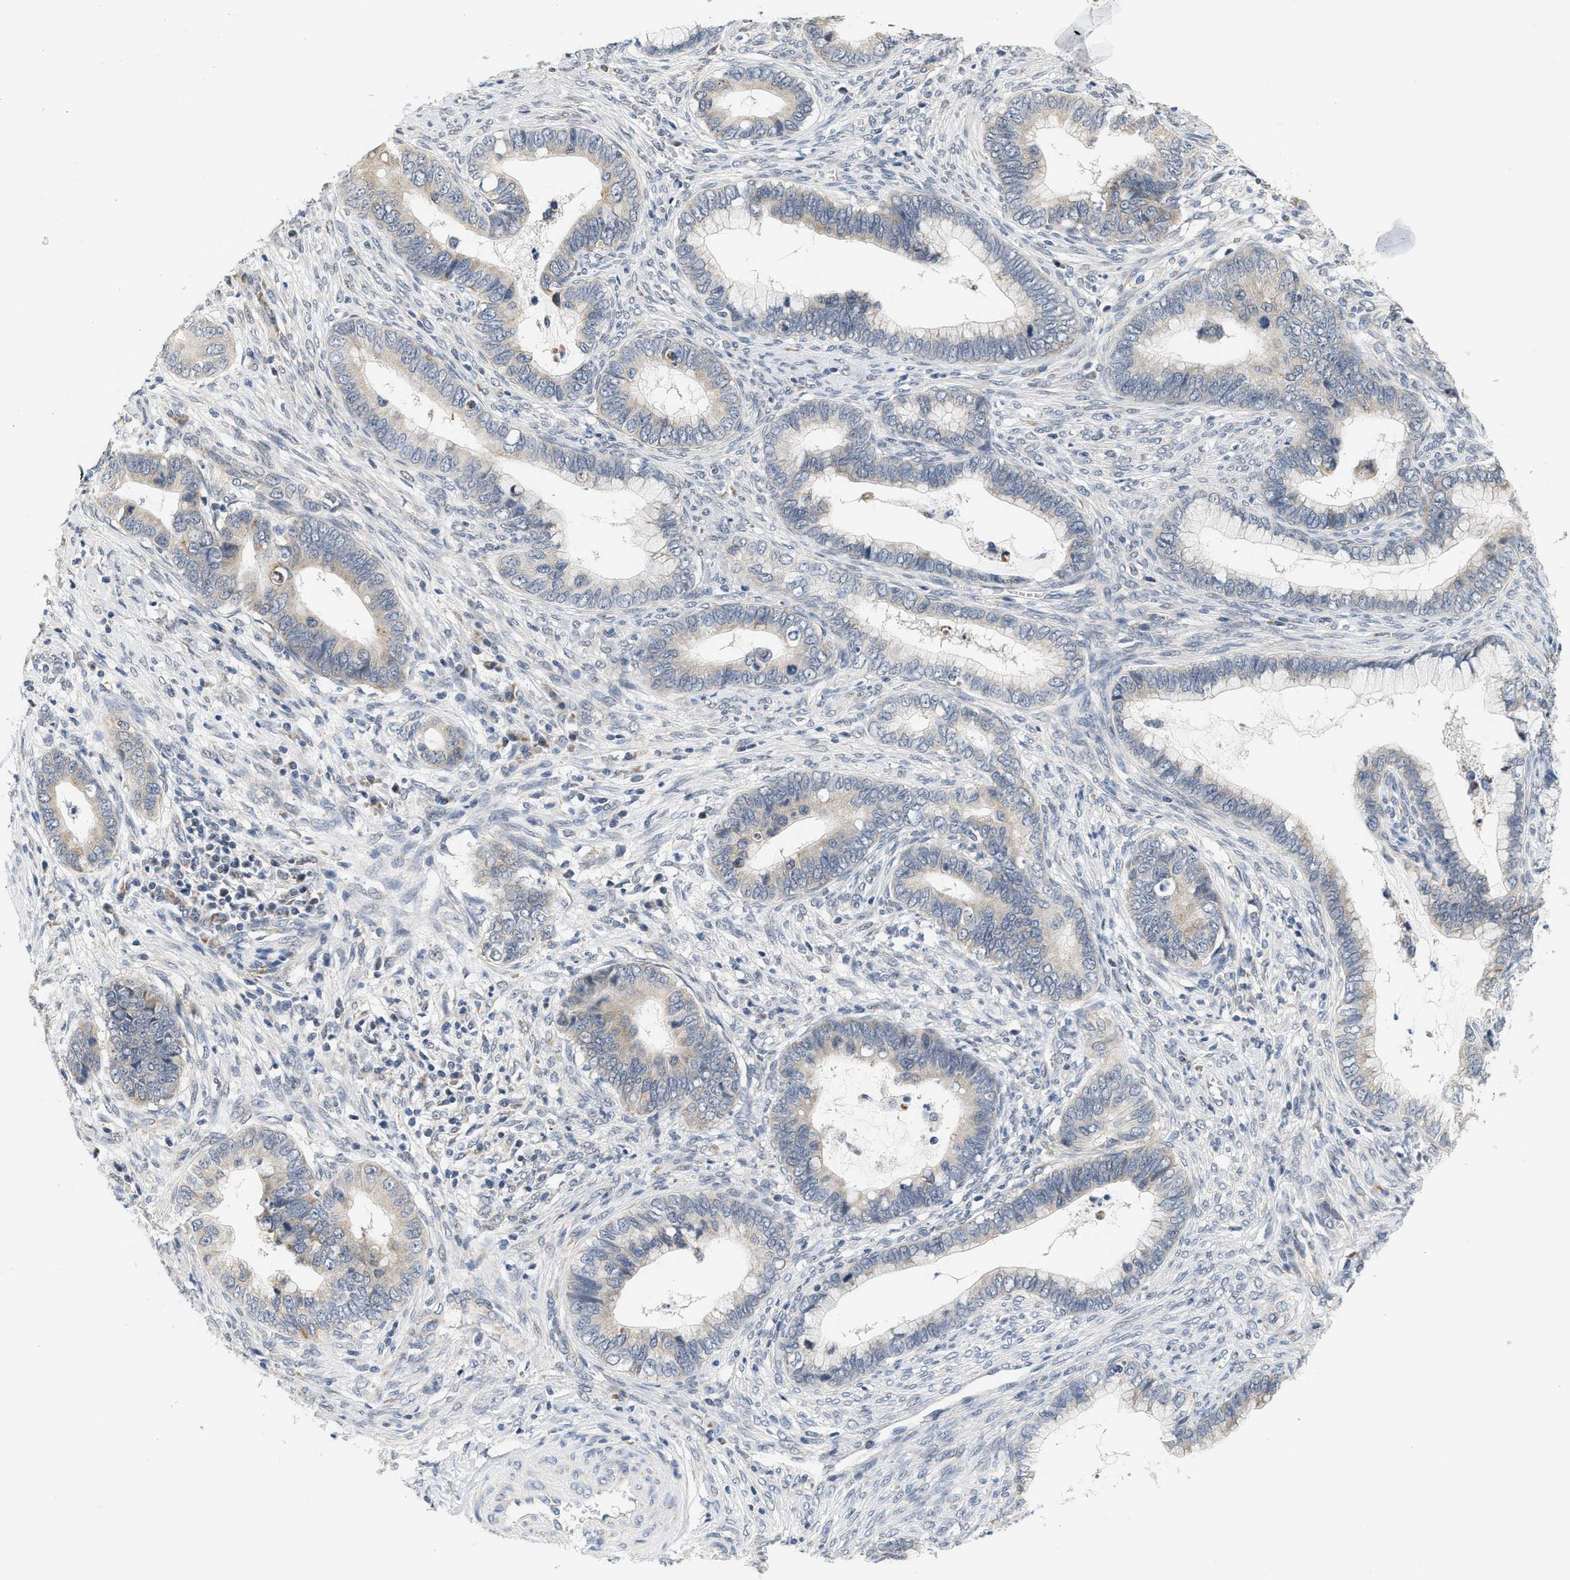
{"staining": {"intensity": "weak", "quantity": "<25%", "location": "cytoplasmic/membranous"}, "tissue": "cervical cancer", "cell_type": "Tumor cells", "image_type": "cancer", "snomed": [{"axis": "morphology", "description": "Adenocarcinoma, NOS"}, {"axis": "topography", "description": "Cervix"}], "caption": "Adenocarcinoma (cervical) was stained to show a protein in brown. There is no significant staining in tumor cells.", "gene": "GIGYF1", "patient": {"sex": "female", "age": 44}}